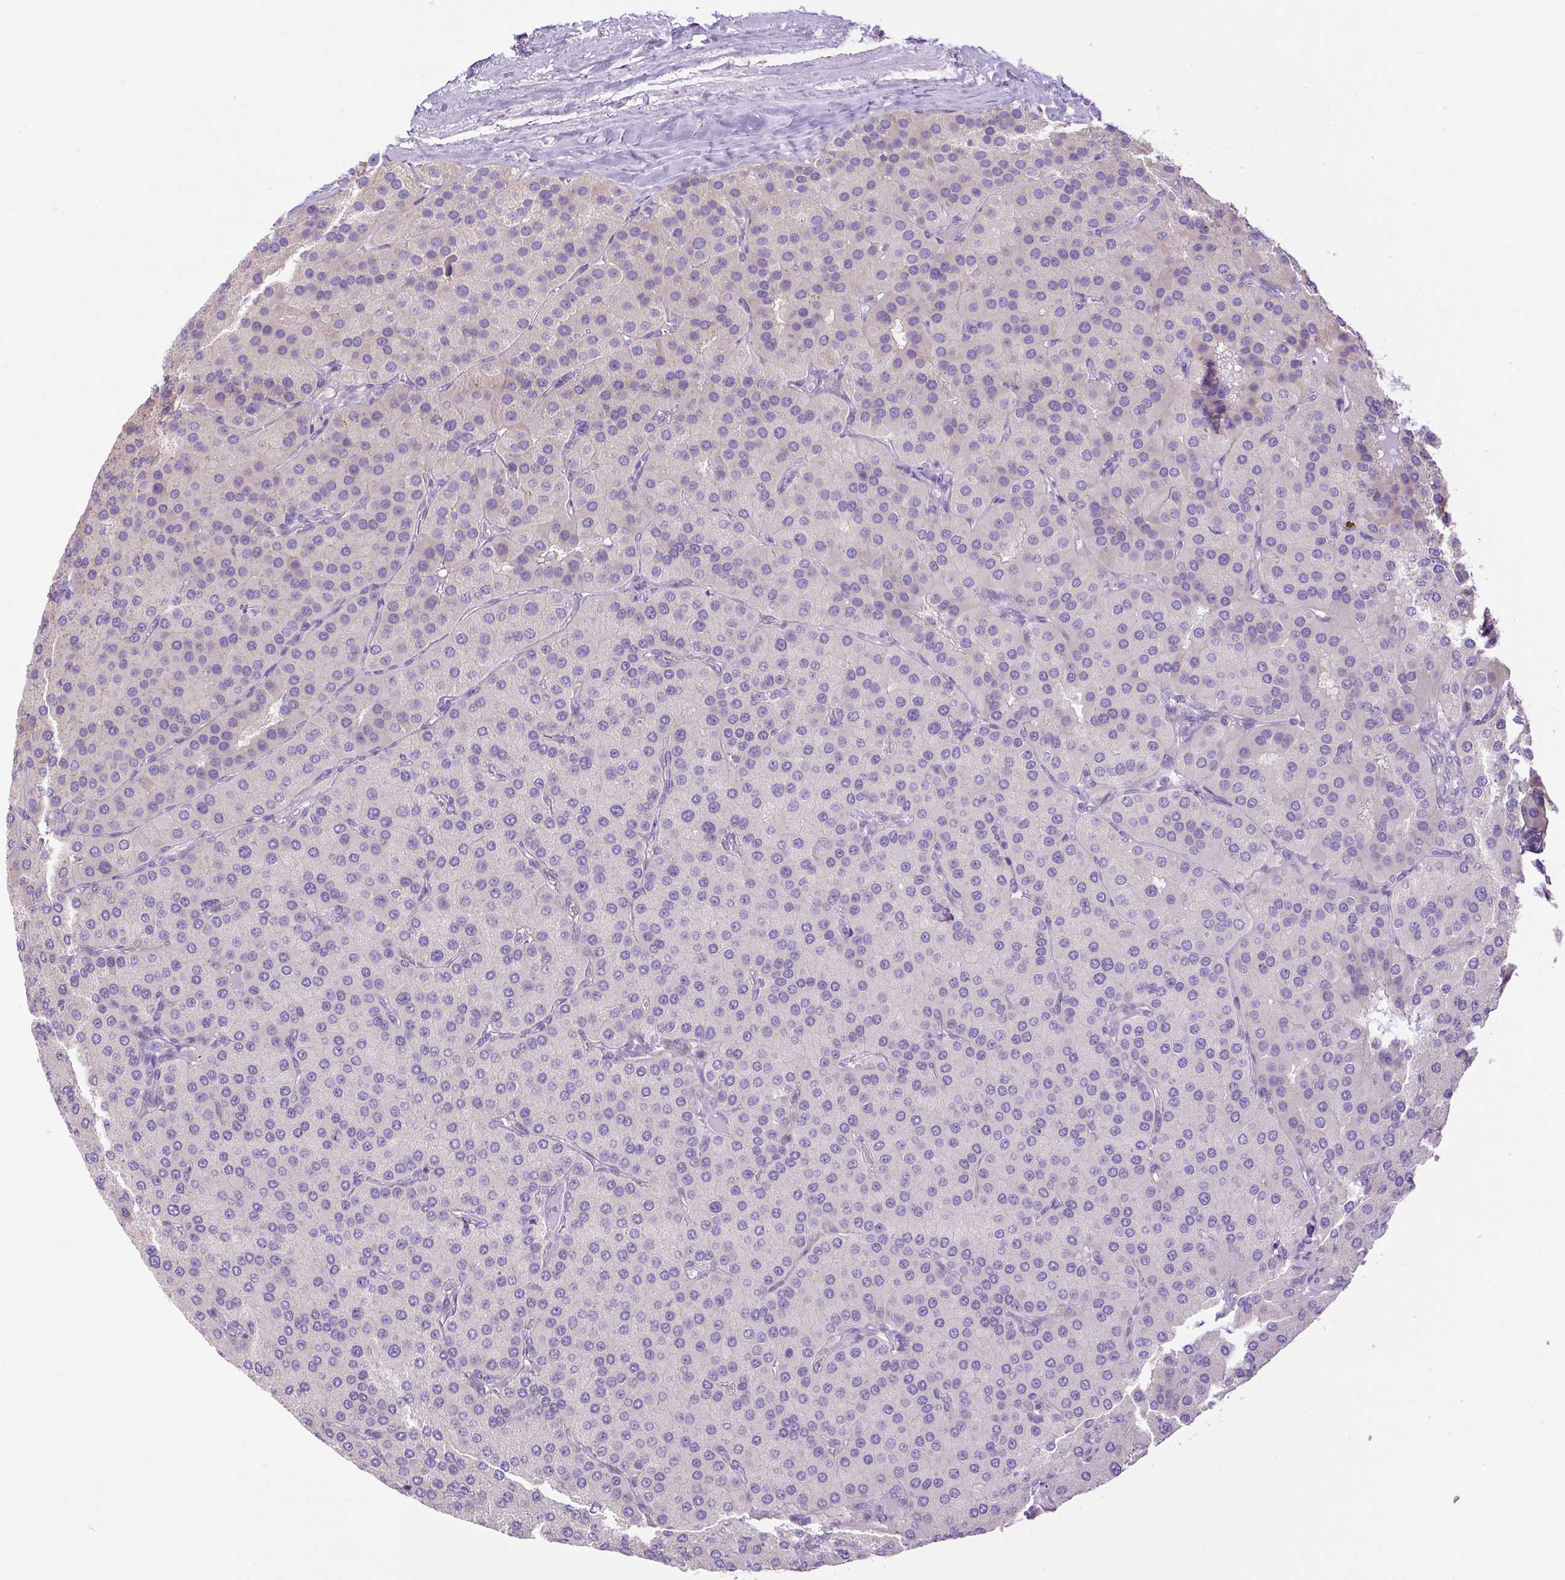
{"staining": {"intensity": "negative", "quantity": "none", "location": "none"}, "tissue": "parathyroid gland", "cell_type": "Glandular cells", "image_type": "normal", "snomed": [{"axis": "morphology", "description": "Normal tissue, NOS"}, {"axis": "morphology", "description": "Adenoma, NOS"}, {"axis": "topography", "description": "Parathyroid gland"}], "caption": "An IHC micrograph of unremarkable parathyroid gland is shown. There is no staining in glandular cells of parathyroid gland.", "gene": "CFAP47", "patient": {"sex": "female", "age": 86}}